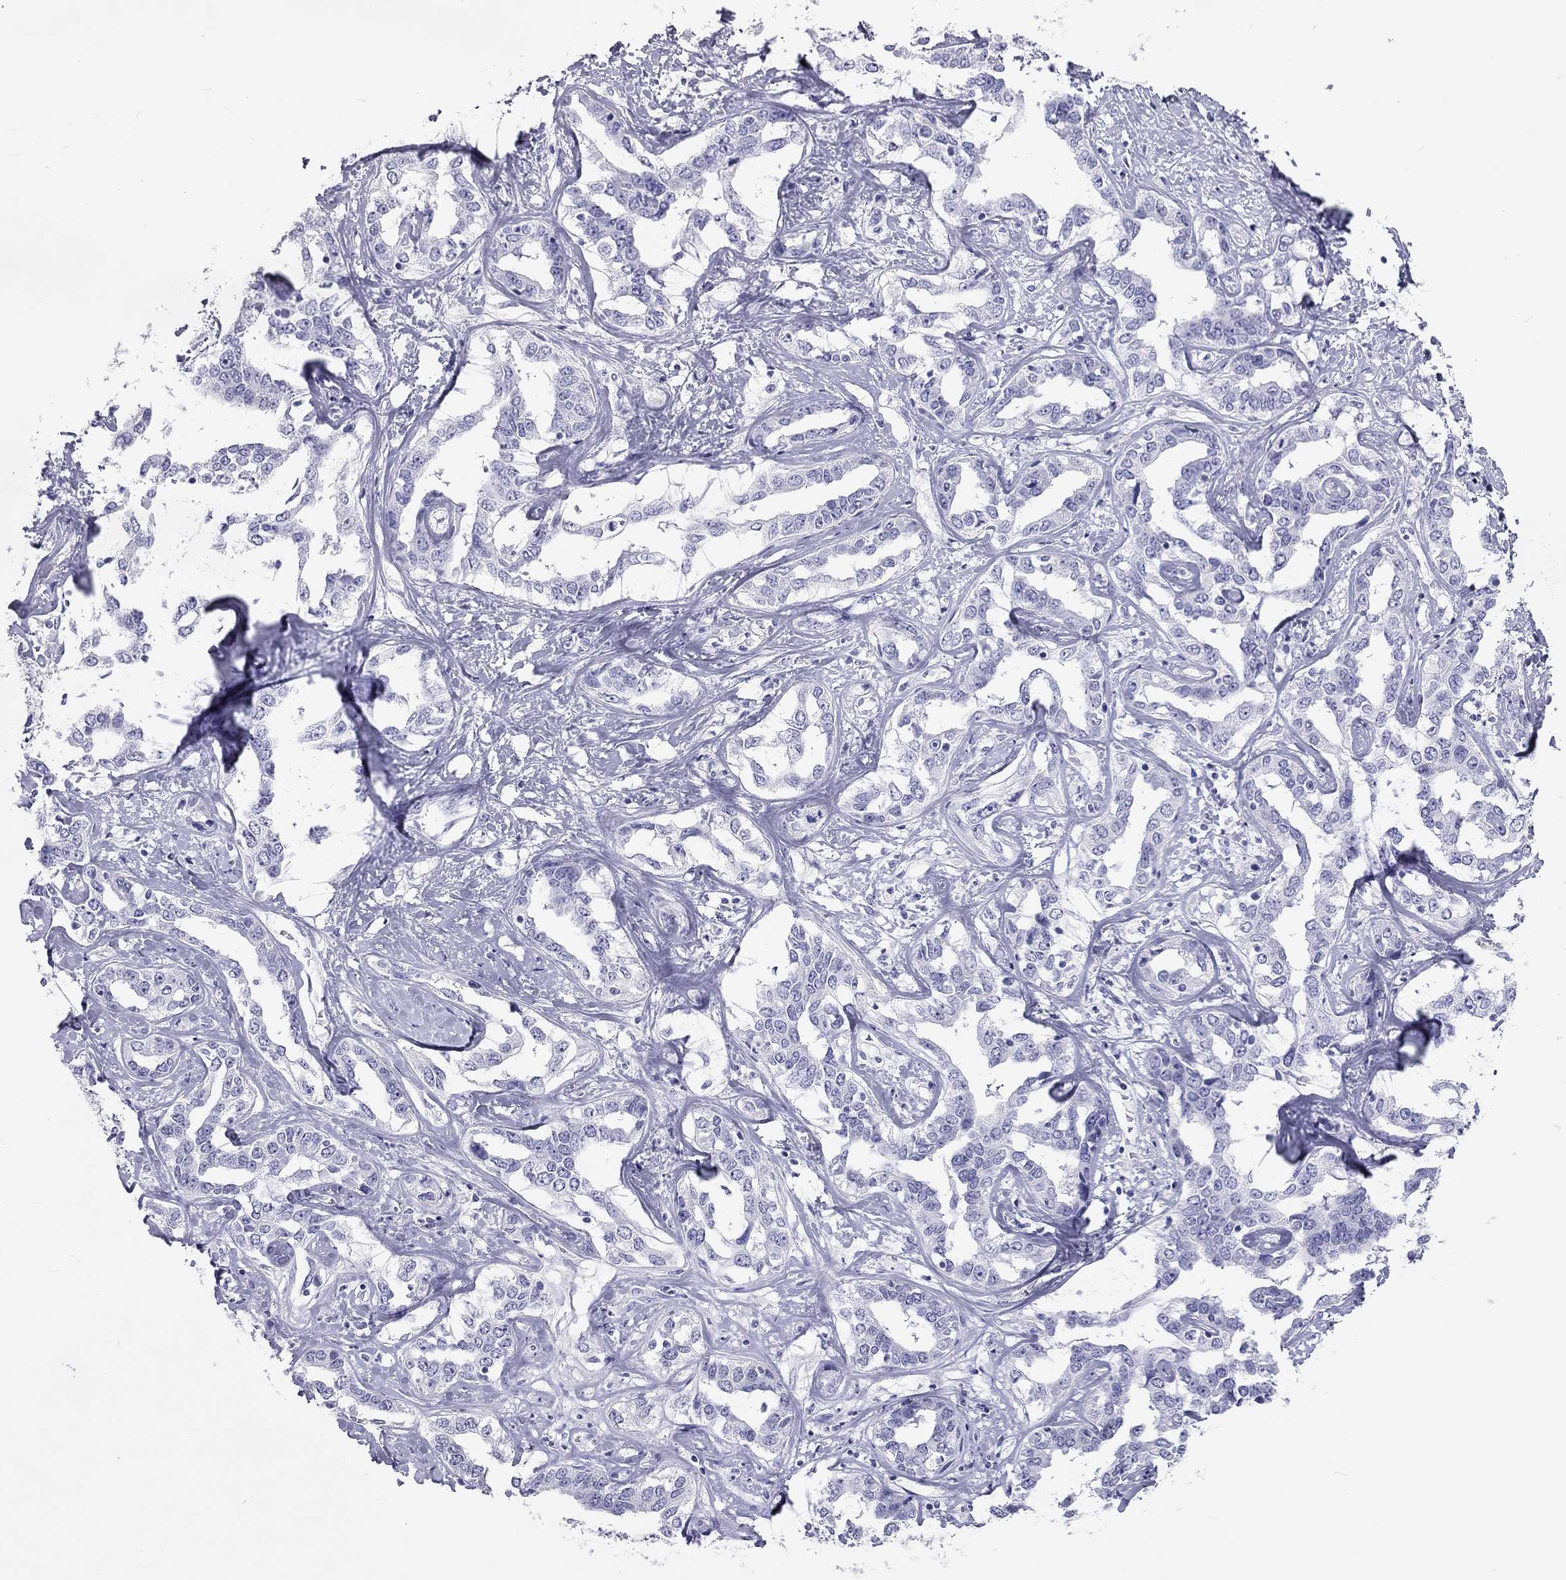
{"staining": {"intensity": "negative", "quantity": "none", "location": "none"}, "tissue": "liver cancer", "cell_type": "Tumor cells", "image_type": "cancer", "snomed": [{"axis": "morphology", "description": "Cholangiocarcinoma"}, {"axis": "topography", "description": "Liver"}], "caption": "Immunohistochemistry (IHC) of liver cancer (cholangiocarcinoma) reveals no expression in tumor cells. The staining was performed using DAB to visualize the protein expression in brown, while the nuclei were stained in blue with hematoxylin (Magnification: 20x).", "gene": "KLRG1", "patient": {"sex": "male", "age": 59}}